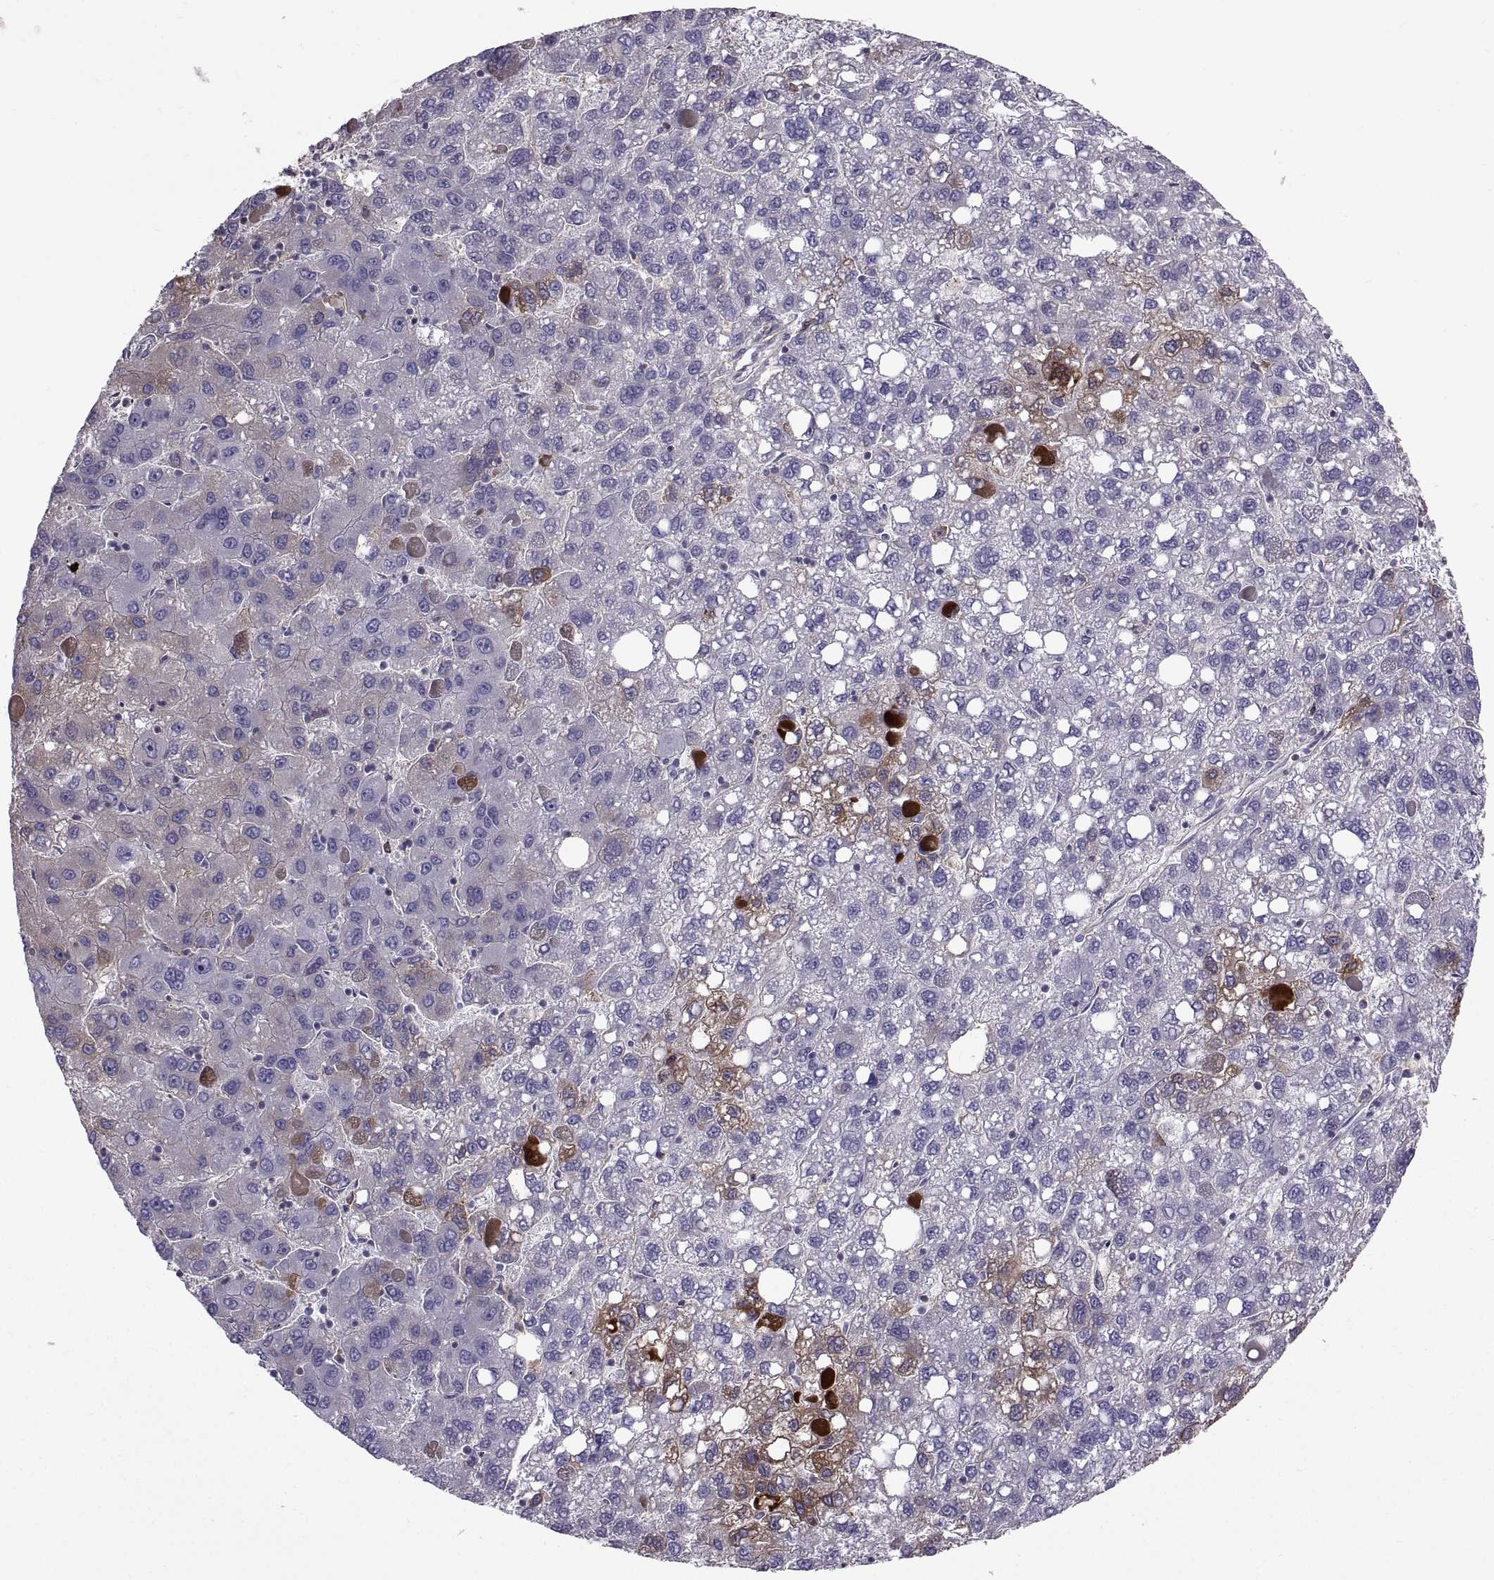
{"staining": {"intensity": "negative", "quantity": "none", "location": "none"}, "tissue": "liver cancer", "cell_type": "Tumor cells", "image_type": "cancer", "snomed": [{"axis": "morphology", "description": "Carcinoma, Hepatocellular, NOS"}, {"axis": "topography", "description": "Liver"}], "caption": "There is no significant expression in tumor cells of hepatocellular carcinoma (liver). (DAB (3,3'-diaminobenzidine) immunohistochemistry (IHC) with hematoxylin counter stain).", "gene": "EMILIN2", "patient": {"sex": "female", "age": 82}}